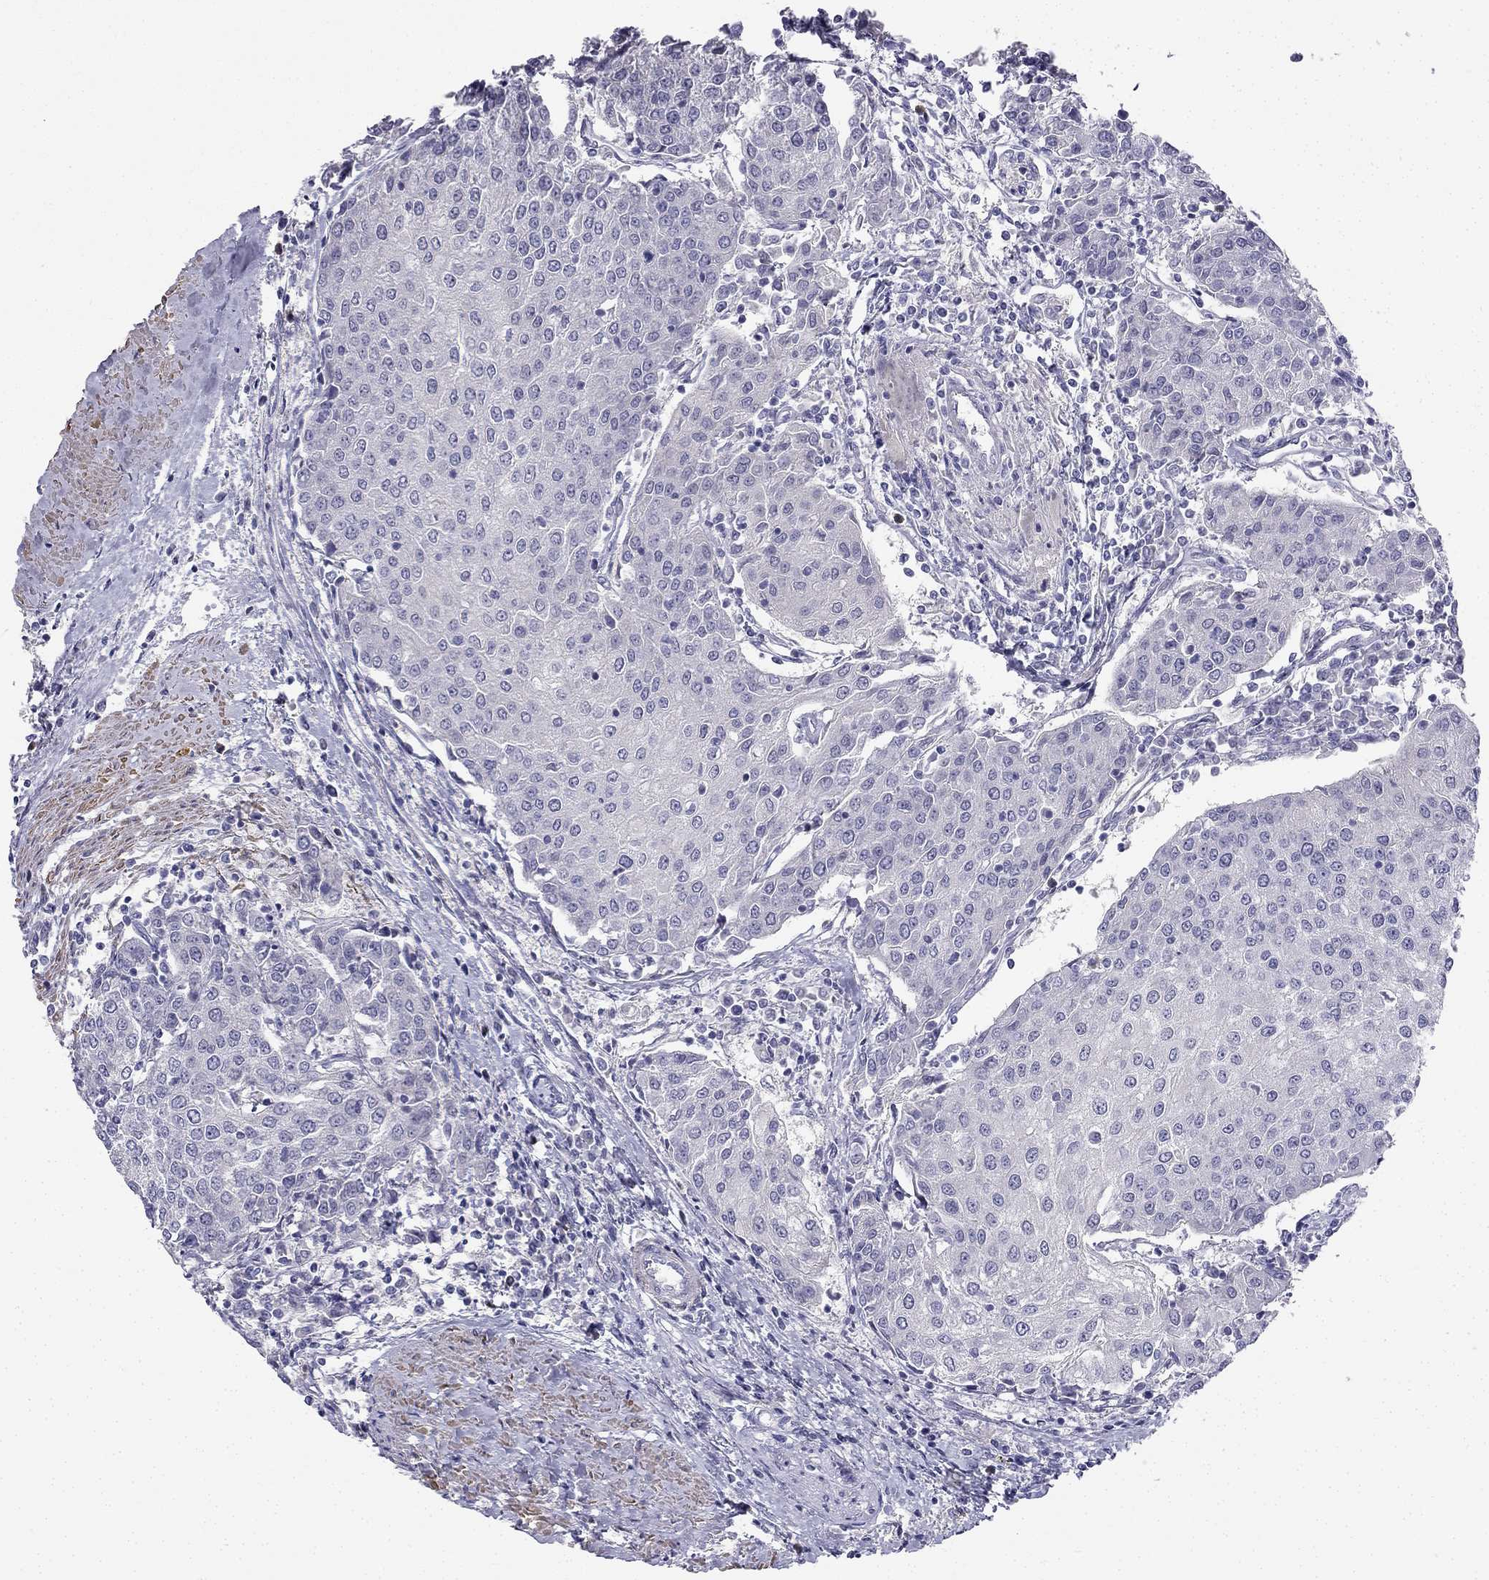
{"staining": {"intensity": "negative", "quantity": "none", "location": "none"}, "tissue": "urothelial cancer", "cell_type": "Tumor cells", "image_type": "cancer", "snomed": [{"axis": "morphology", "description": "Urothelial carcinoma, High grade"}, {"axis": "topography", "description": "Urinary bladder"}], "caption": "Tumor cells are negative for protein expression in human urothelial cancer.", "gene": "C16orf89", "patient": {"sex": "female", "age": 85}}